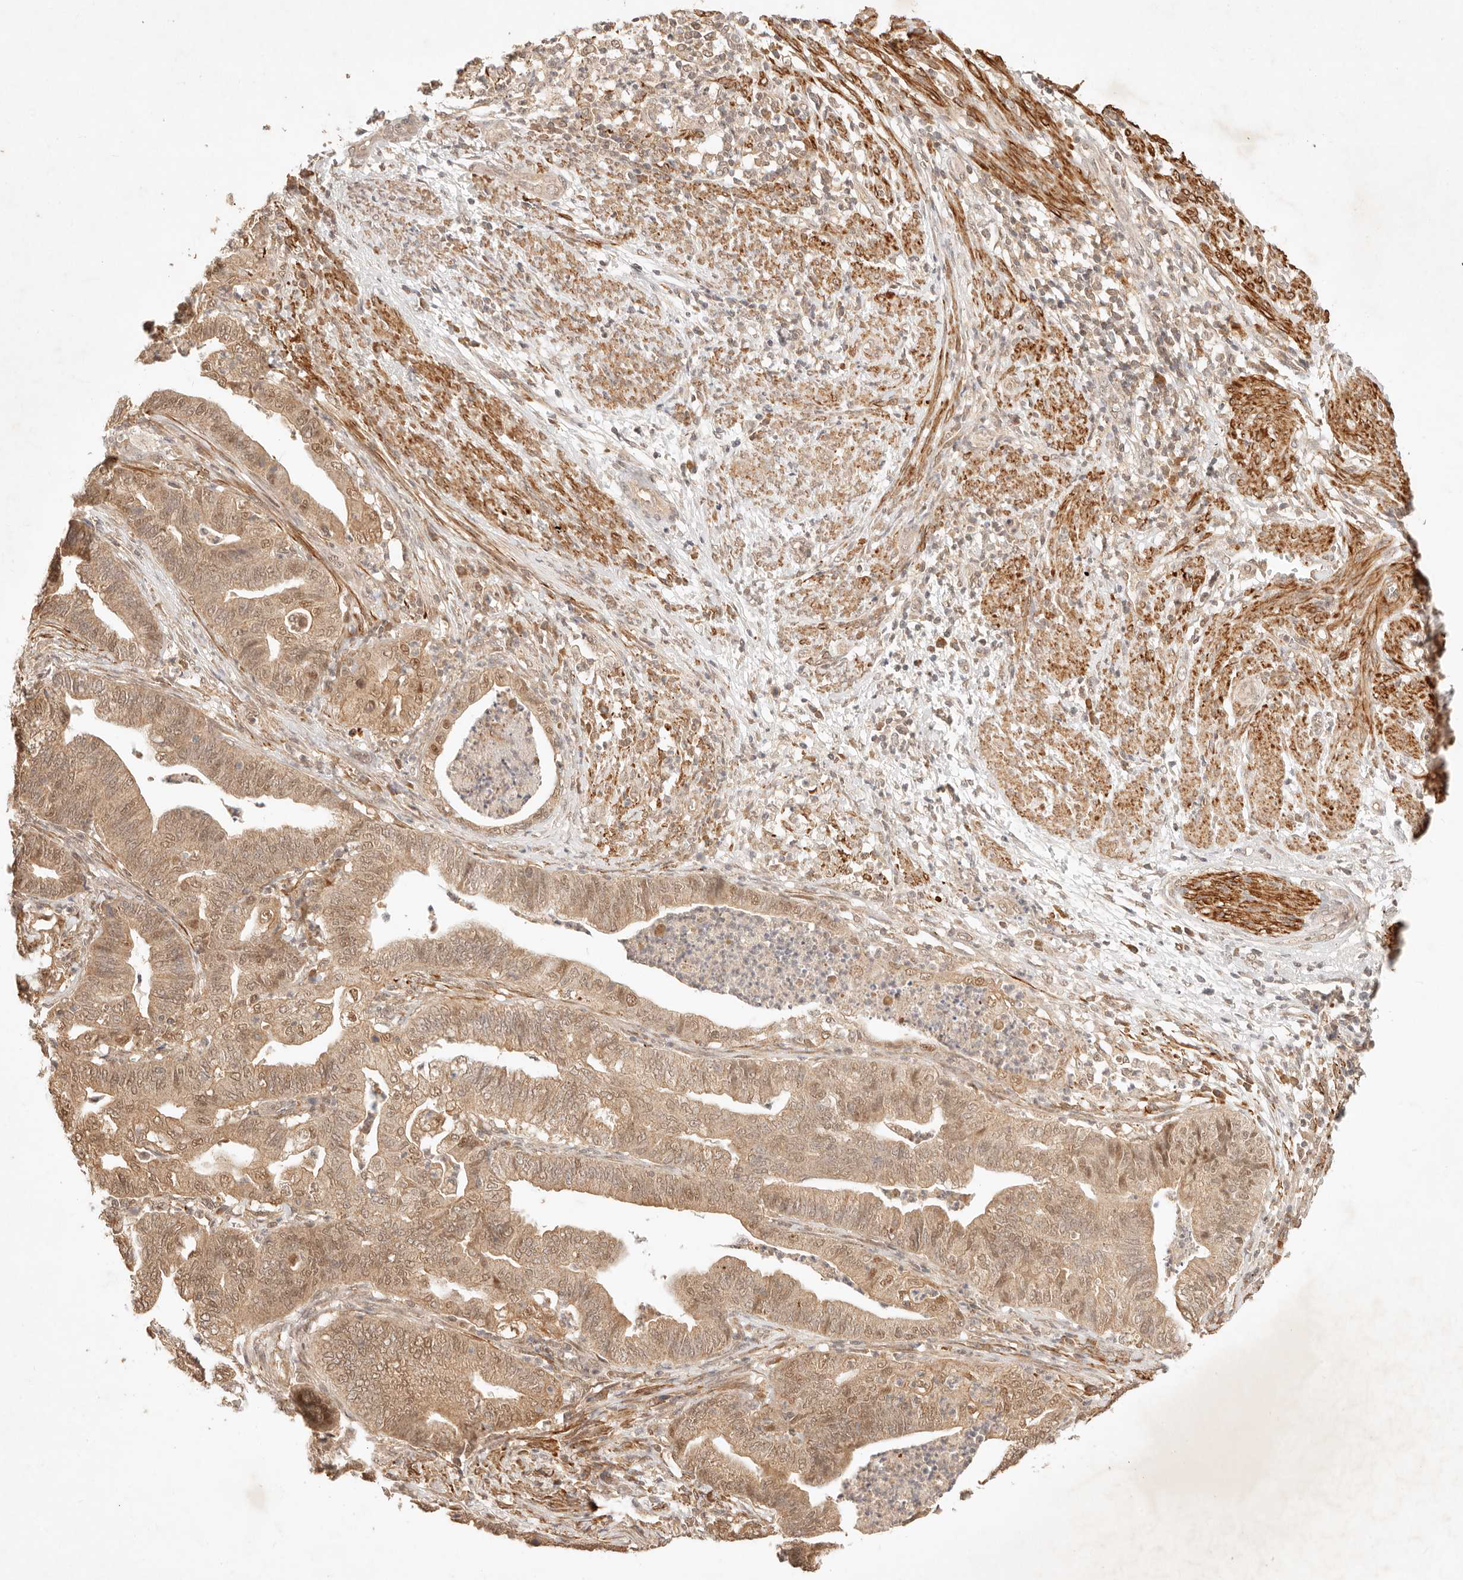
{"staining": {"intensity": "moderate", "quantity": ">75%", "location": "cytoplasmic/membranous,nuclear"}, "tissue": "endometrial cancer", "cell_type": "Tumor cells", "image_type": "cancer", "snomed": [{"axis": "morphology", "description": "Polyp, NOS"}, {"axis": "morphology", "description": "Adenocarcinoma, NOS"}, {"axis": "morphology", "description": "Adenoma, NOS"}, {"axis": "topography", "description": "Endometrium"}], "caption": "Immunohistochemical staining of human endometrial cancer (adenoma) displays moderate cytoplasmic/membranous and nuclear protein staining in about >75% of tumor cells.", "gene": "TRIM11", "patient": {"sex": "female", "age": 79}}